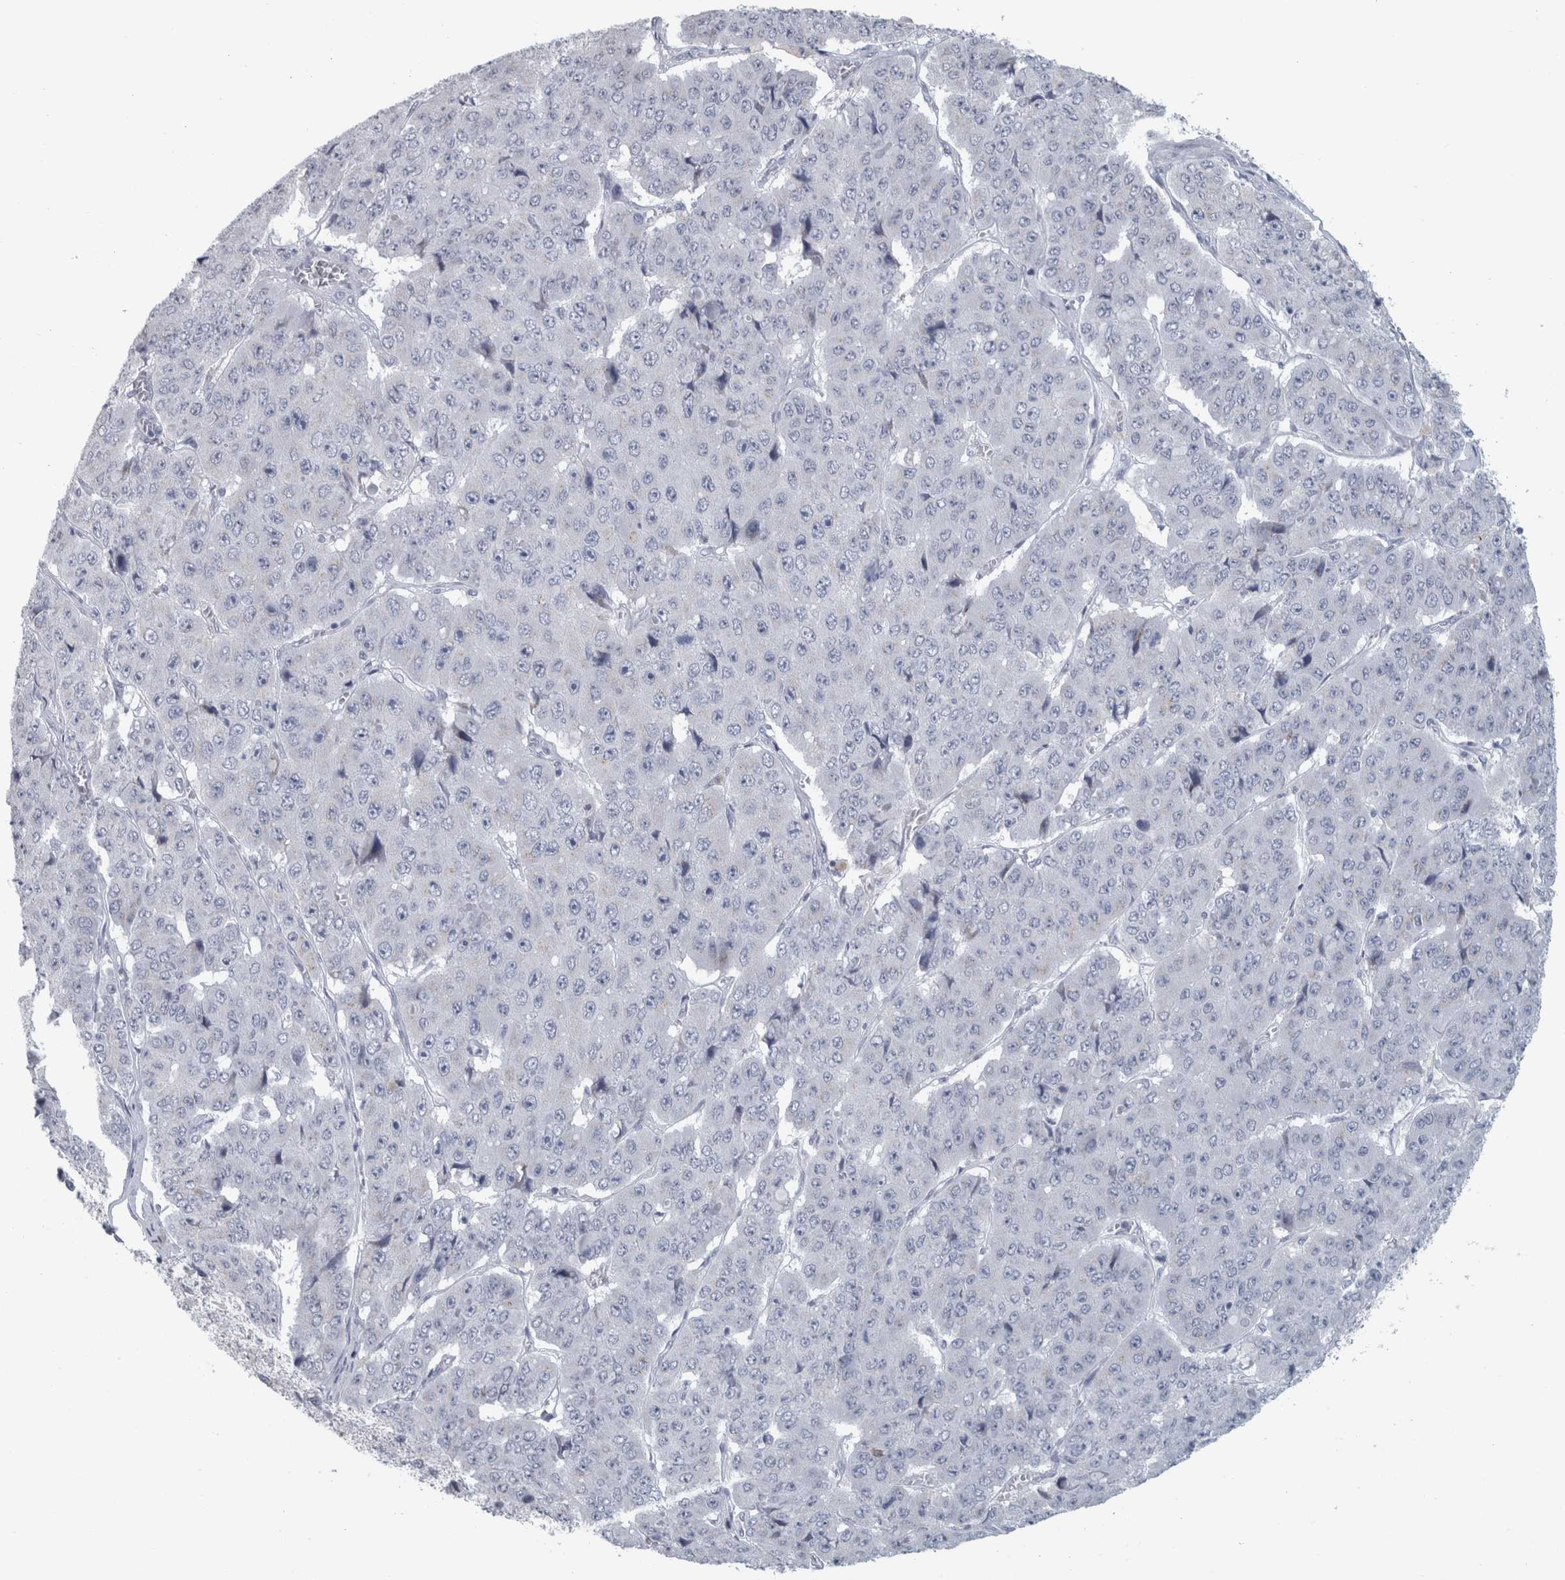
{"staining": {"intensity": "negative", "quantity": "none", "location": "none"}, "tissue": "pancreatic cancer", "cell_type": "Tumor cells", "image_type": "cancer", "snomed": [{"axis": "morphology", "description": "Adenocarcinoma, NOS"}, {"axis": "topography", "description": "Pancreas"}], "caption": "Human pancreatic cancer stained for a protein using IHC exhibits no positivity in tumor cells.", "gene": "CPE", "patient": {"sex": "male", "age": 50}}